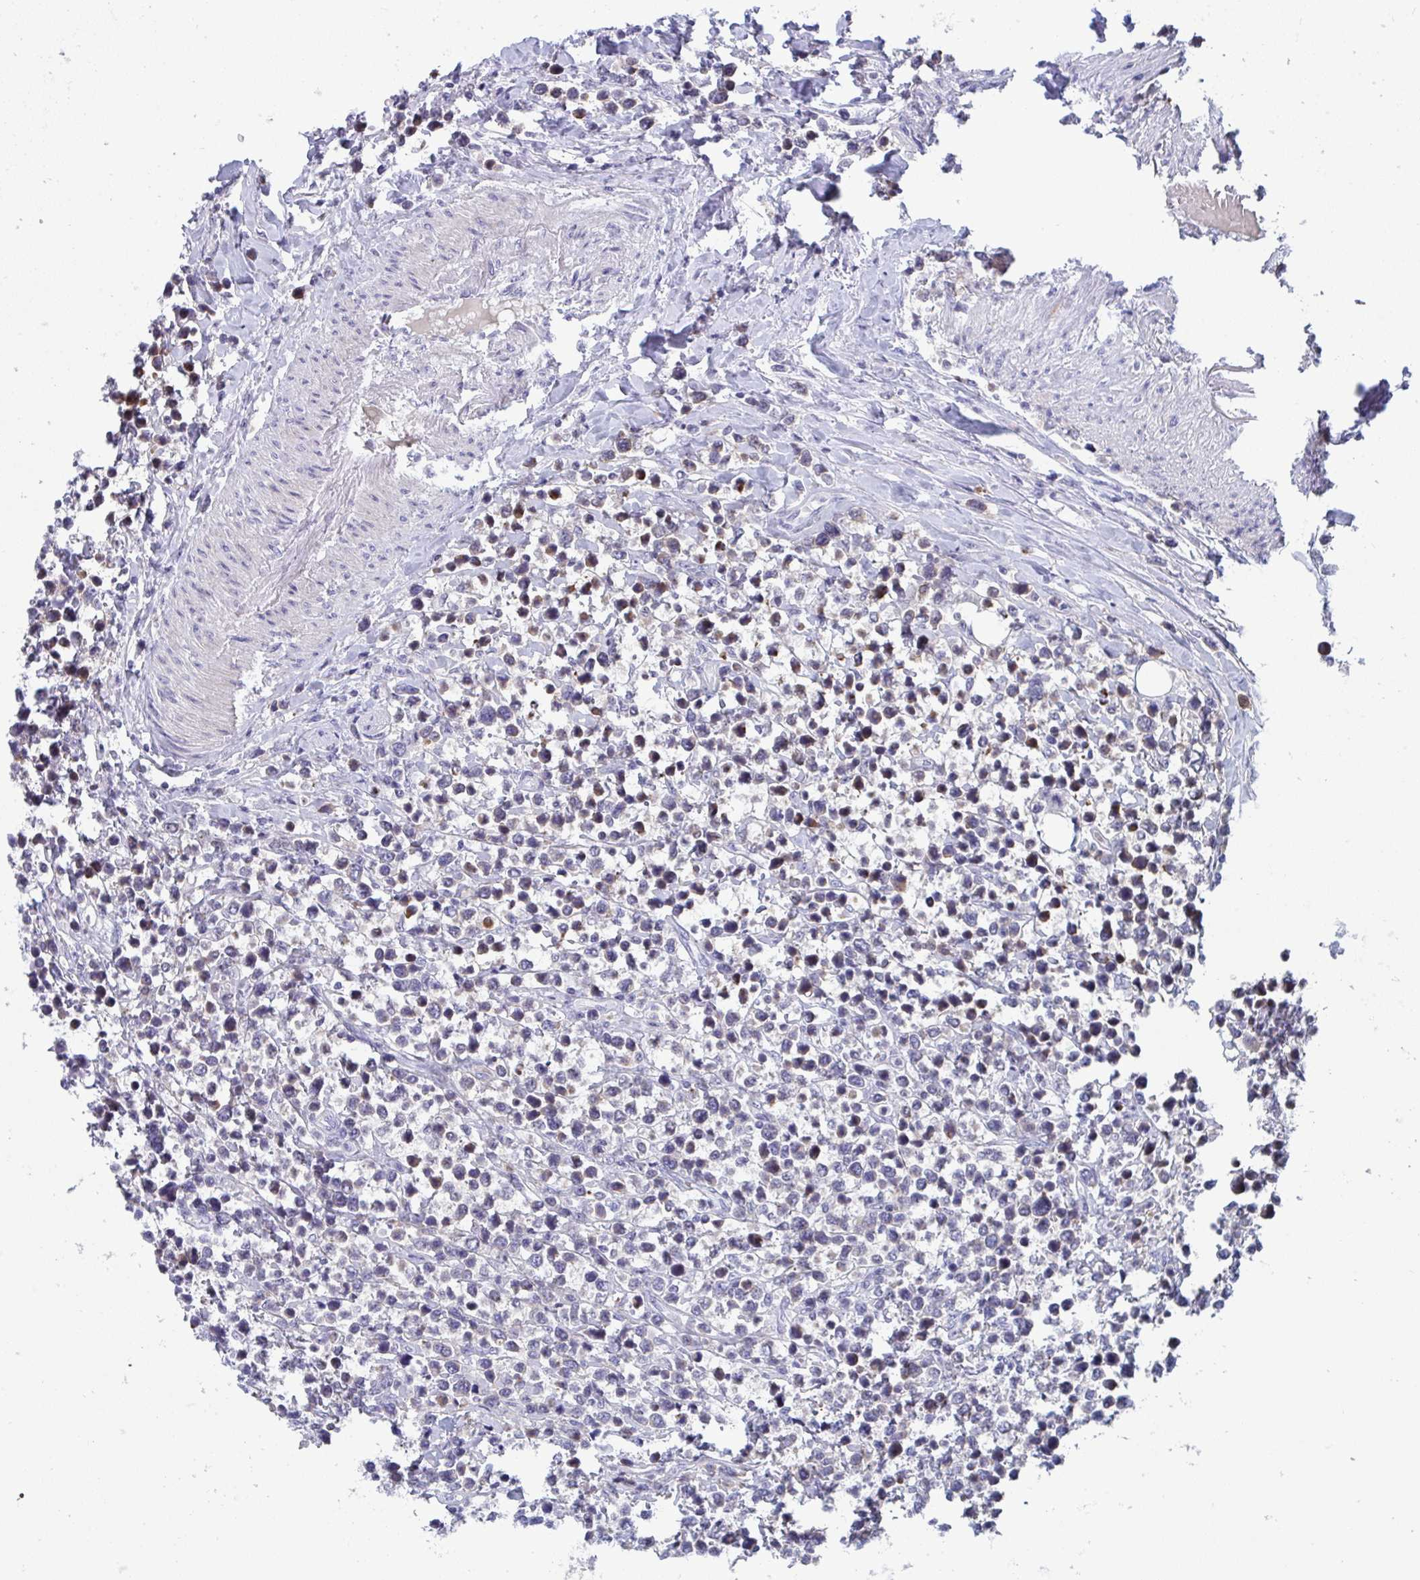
{"staining": {"intensity": "weak", "quantity": "<25%", "location": "cytoplasmic/membranous"}, "tissue": "lymphoma", "cell_type": "Tumor cells", "image_type": "cancer", "snomed": [{"axis": "morphology", "description": "Malignant lymphoma, non-Hodgkin's type, High grade"}, {"axis": "topography", "description": "Soft tissue"}], "caption": "The histopathology image displays no significant staining in tumor cells of malignant lymphoma, non-Hodgkin's type (high-grade).", "gene": "AOC2", "patient": {"sex": "female", "age": 56}}